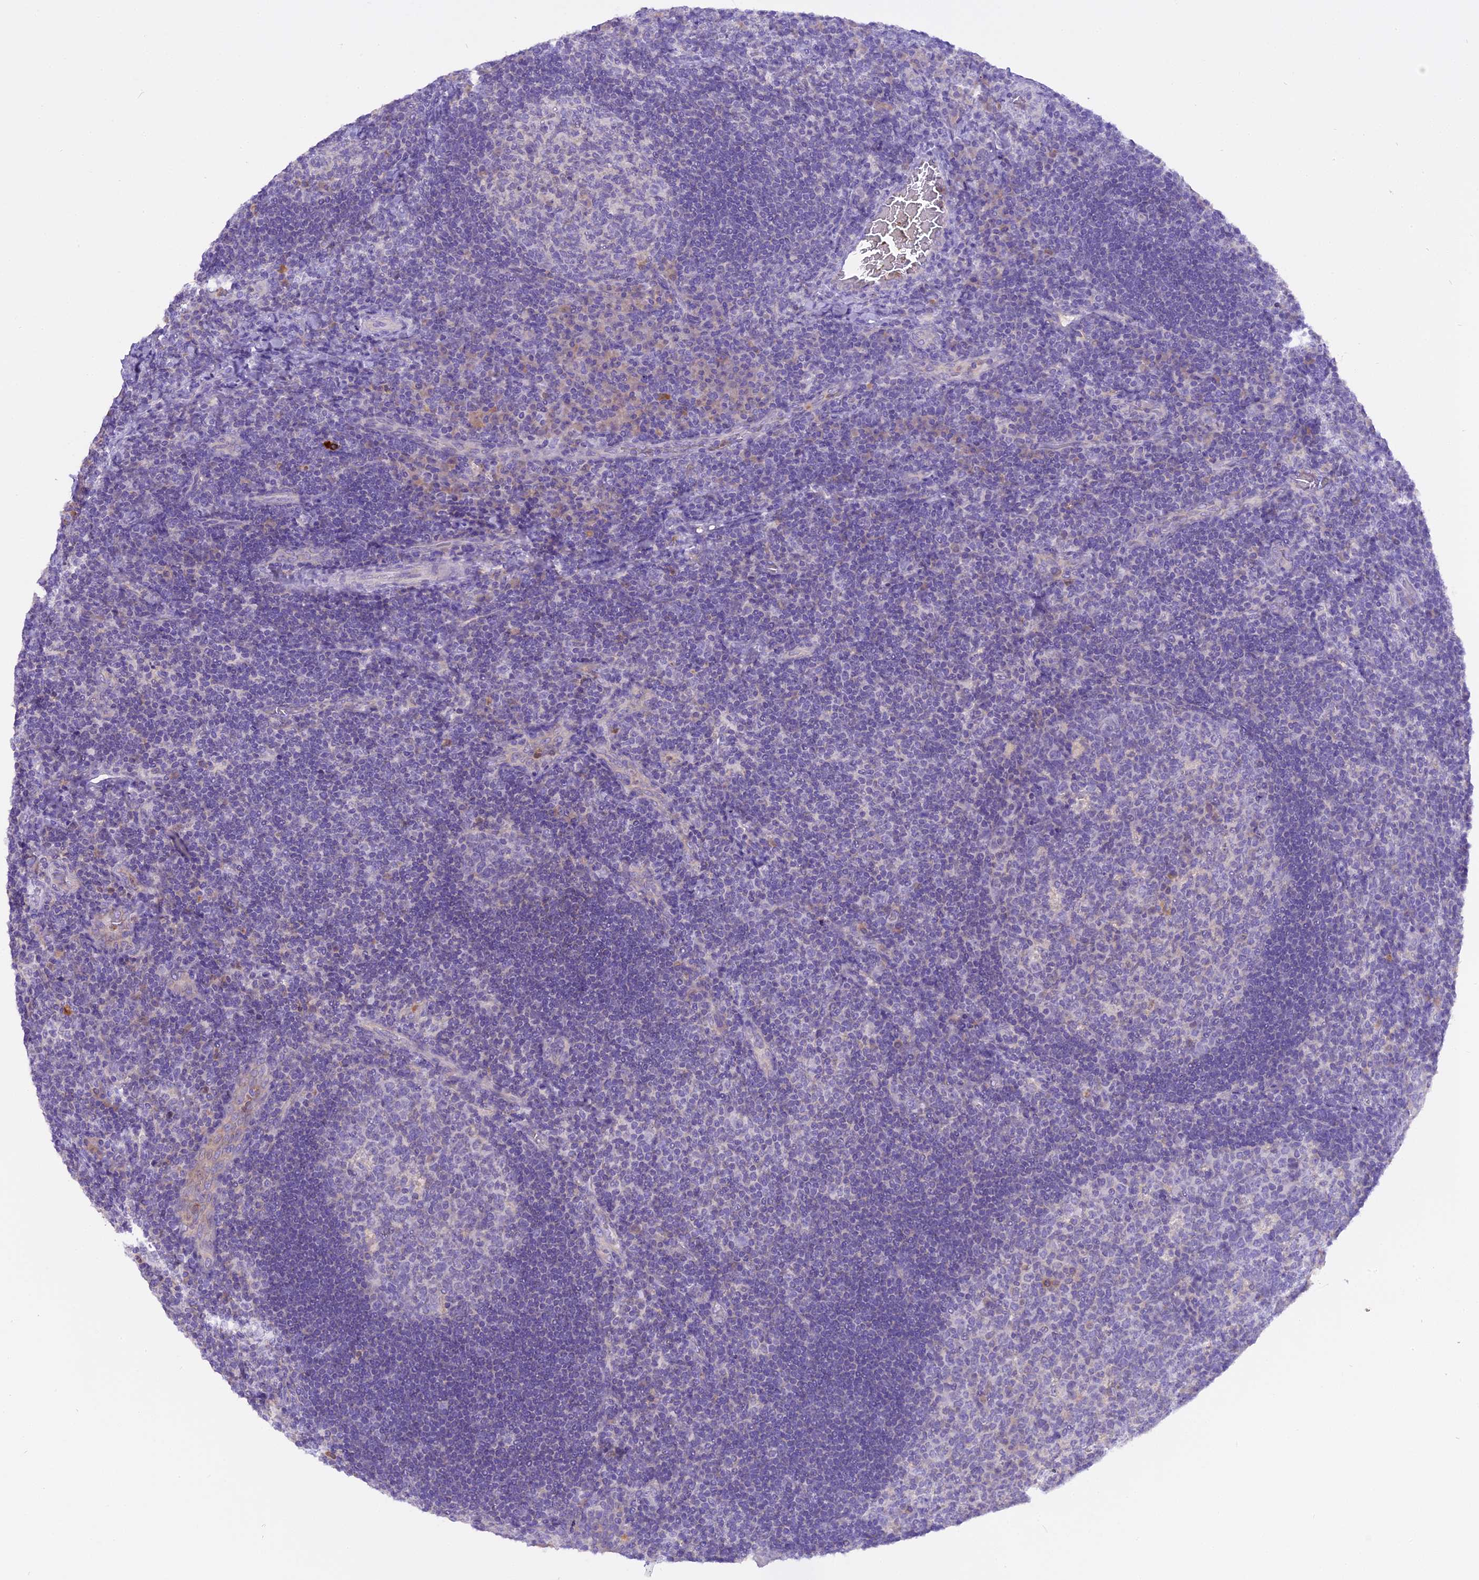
{"staining": {"intensity": "negative", "quantity": "none", "location": "none"}, "tissue": "tonsil", "cell_type": "Germinal center cells", "image_type": "normal", "snomed": [{"axis": "morphology", "description": "Normal tissue, NOS"}, {"axis": "topography", "description": "Tonsil"}], "caption": "A photomicrograph of tonsil stained for a protein displays no brown staining in germinal center cells. (Immunohistochemistry (ihc), brightfield microscopy, high magnification).", "gene": "TRIM3", "patient": {"sex": "male", "age": 17}}